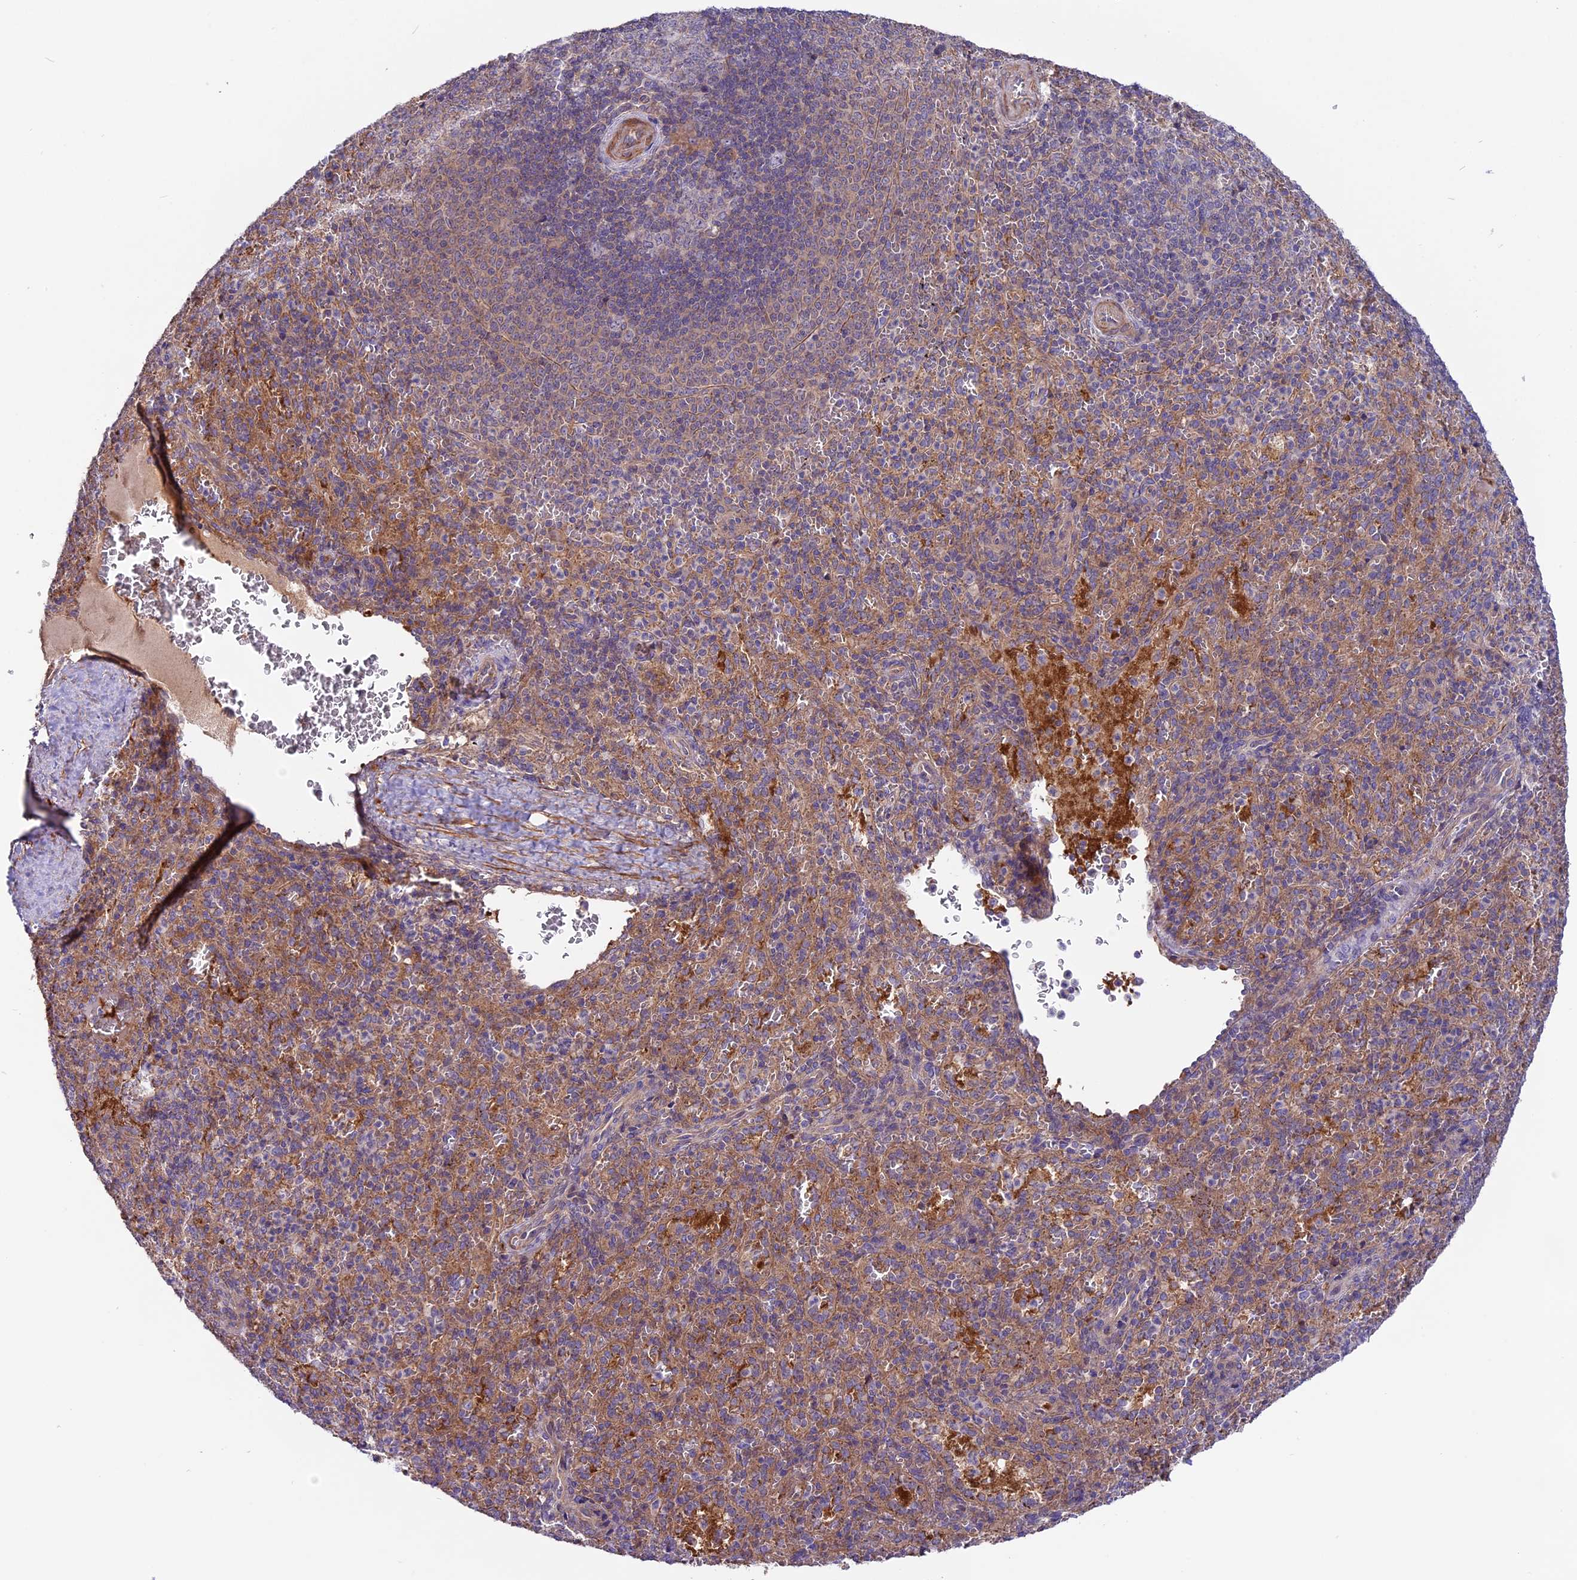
{"staining": {"intensity": "negative", "quantity": "none", "location": "none"}, "tissue": "spleen", "cell_type": "Cells in red pulp", "image_type": "normal", "snomed": [{"axis": "morphology", "description": "Normal tissue, NOS"}, {"axis": "topography", "description": "Spleen"}], "caption": "An immunohistochemistry photomicrograph of benign spleen is shown. There is no staining in cells in red pulp of spleen. (Brightfield microscopy of DAB IHC at high magnification).", "gene": "COG8", "patient": {"sex": "female", "age": 21}}